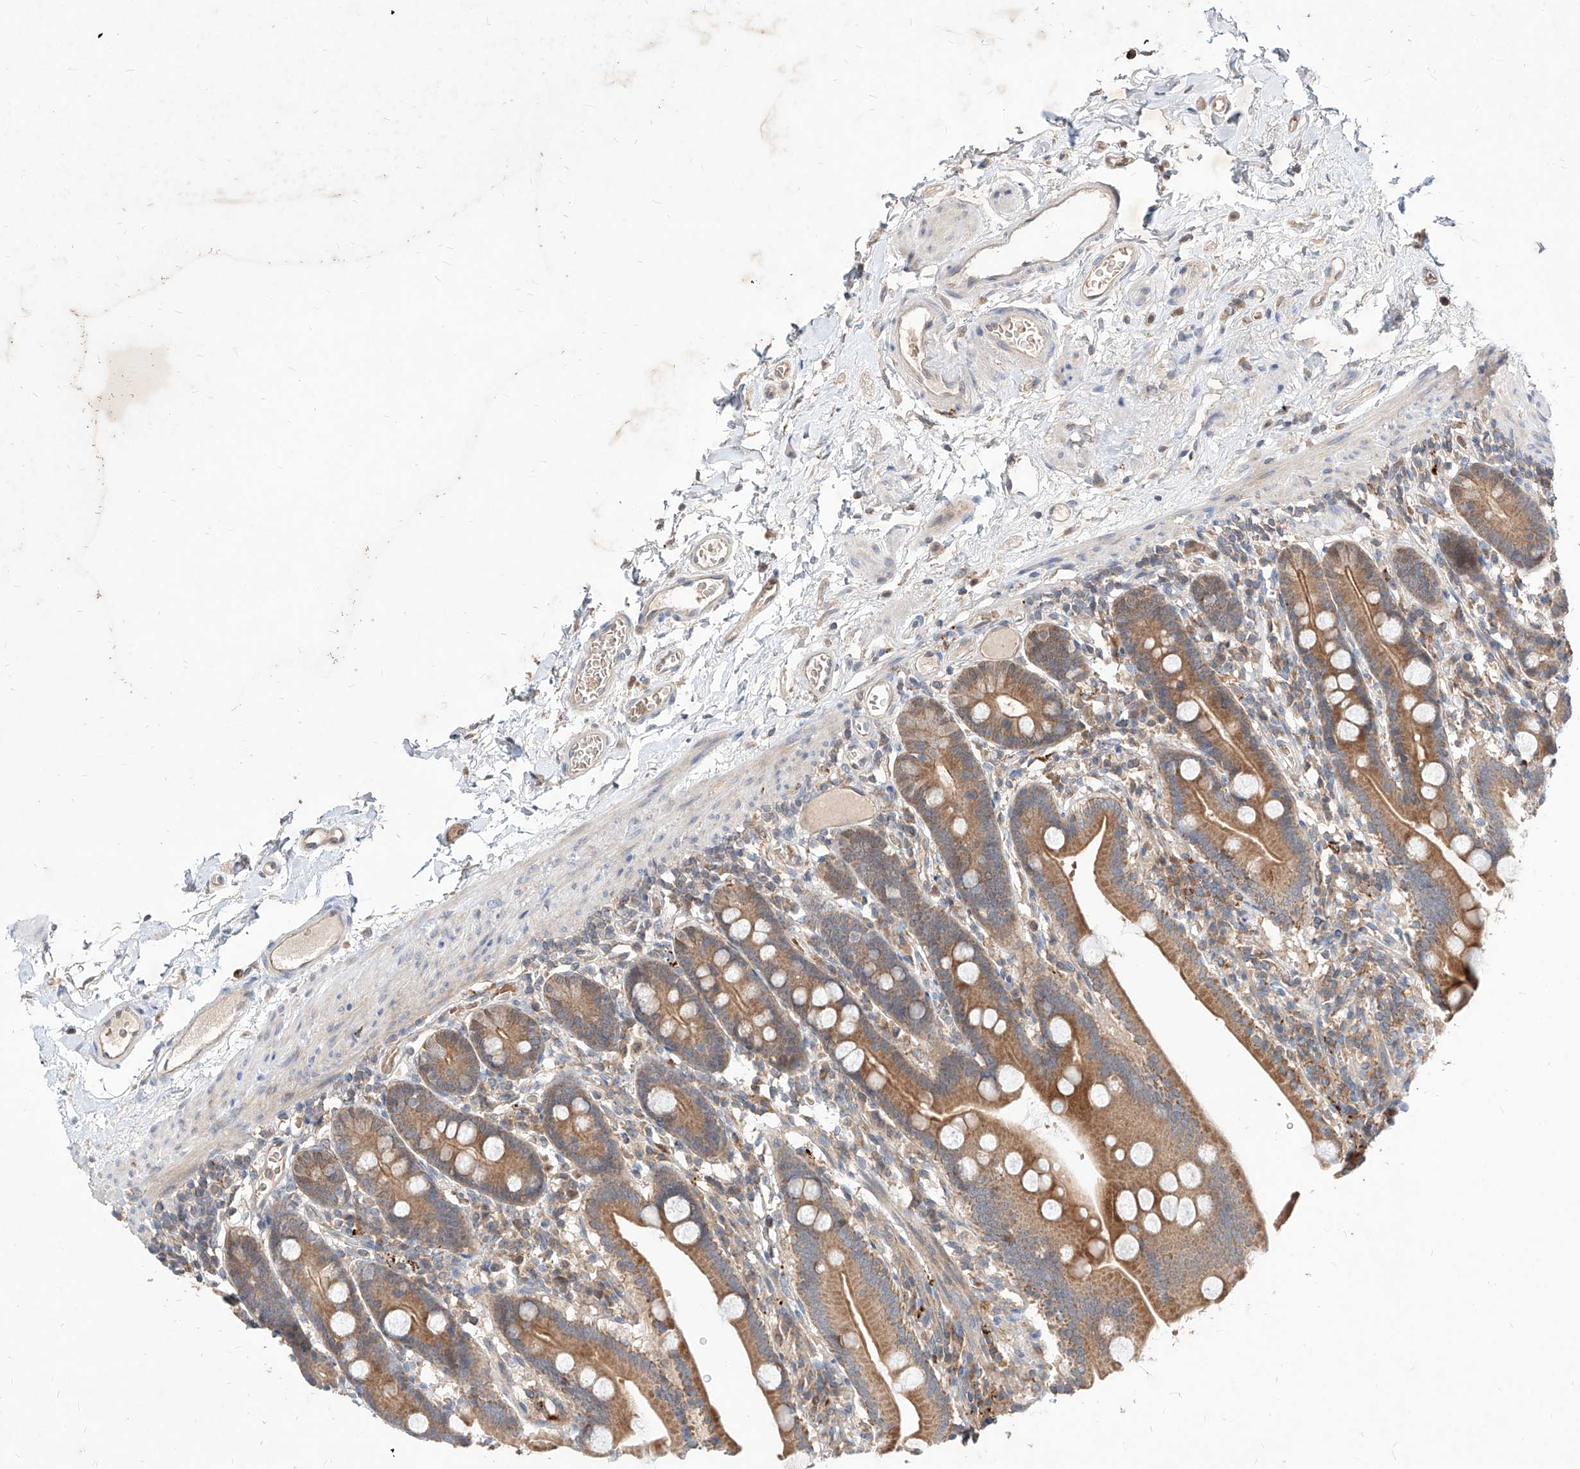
{"staining": {"intensity": "strong", "quantity": ">75%", "location": "cytoplasmic/membranous"}, "tissue": "duodenum", "cell_type": "Glandular cells", "image_type": "normal", "snomed": [{"axis": "morphology", "description": "Normal tissue, NOS"}, {"axis": "topography", "description": "Duodenum"}], "caption": "A histopathology image showing strong cytoplasmic/membranous positivity in approximately >75% of glandular cells in normal duodenum, as visualized by brown immunohistochemical staining.", "gene": "TSNAX", "patient": {"sex": "male", "age": 55}}